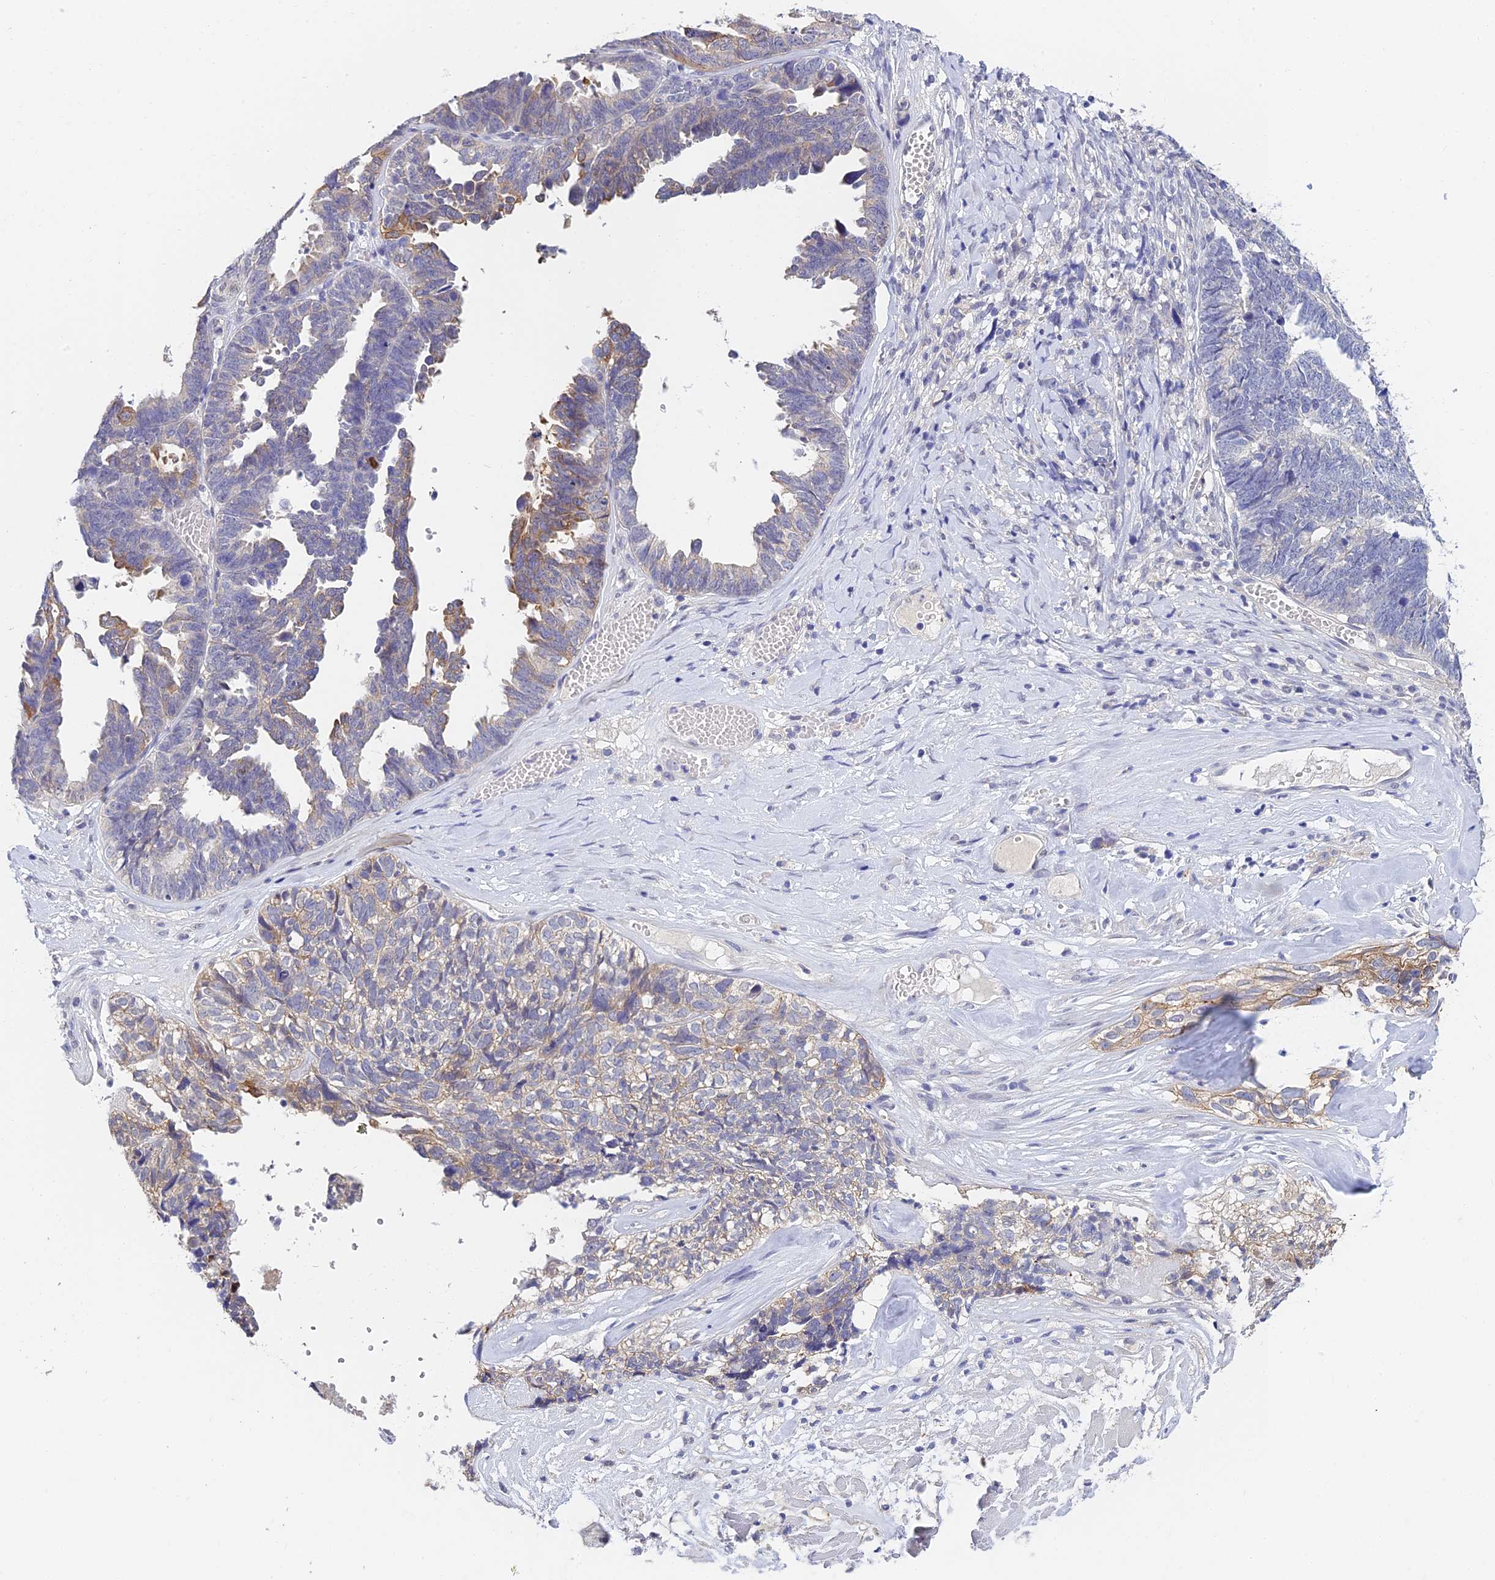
{"staining": {"intensity": "moderate", "quantity": "<25%", "location": "cytoplasmic/membranous"}, "tissue": "ovarian cancer", "cell_type": "Tumor cells", "image_type": "cancer", "snomed": [{"axis": "morphology", "description": "Cystadenocarcinoma, serous, NOS"}, {"axis": "topography", "description": "Ovary"}], "caption": "Ovarian serous cystadenocarcinoma stained for a protein displays moderate cytoplasmic/membranous positivity in tumor cells. Nuclei are stained in blue.", "gene": "HOXB1", "patient": {"sex": "female", "age": 79}}